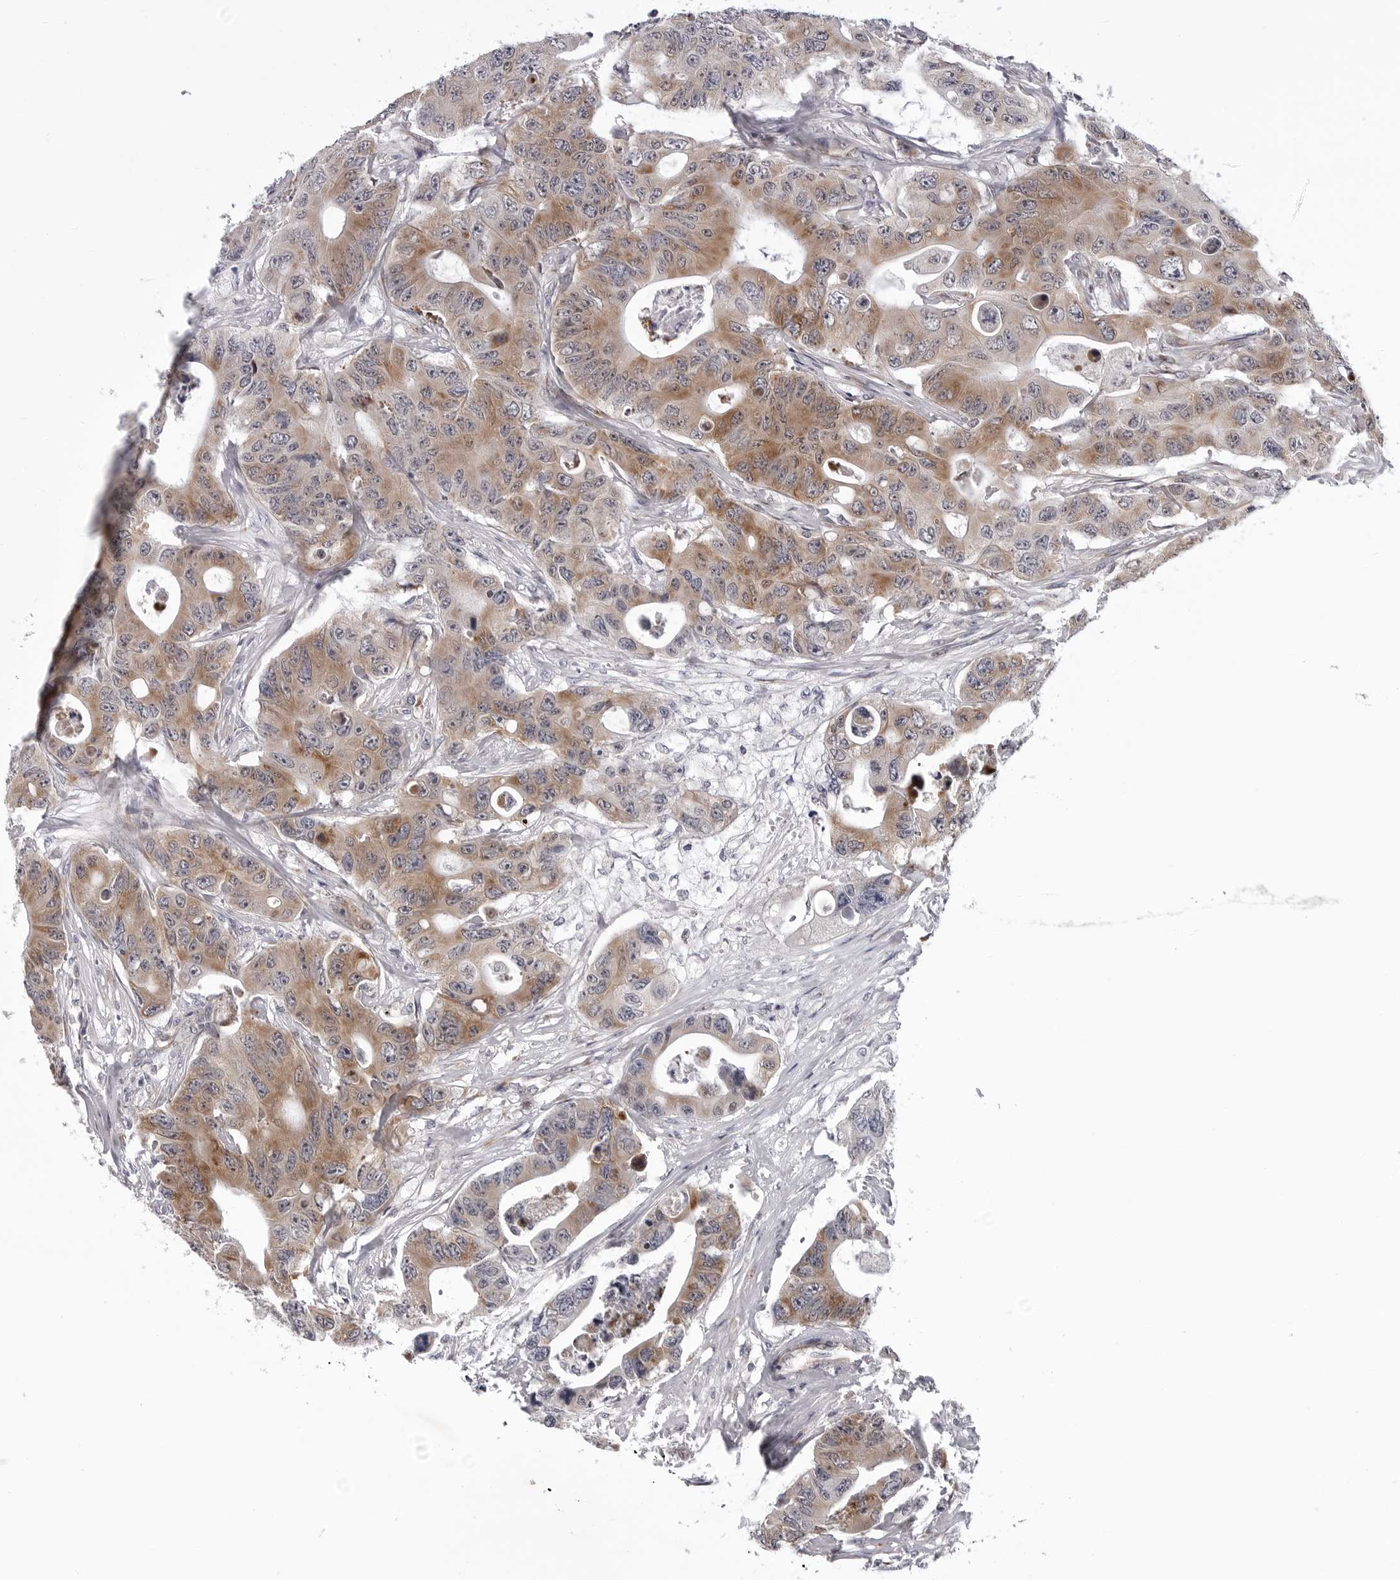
{"staining": {"intensity": "moderate", "quantity": ">75%", "location": "cytoplasmic/membranous"}, "tissue": "colorectal cancer", "cell_type": "Tumor cells", "image_type": "cancer", "snomed": [{"axis": "morphology", "description": "Adenocarcinoma, NOS"}, {"axis": "topography", "description": "Colon"}], "caption": "Immunohistochemistry photomicrograph of neoplastic tissue: human colorectal adenocarcinoma stained using immunohistochemistry (IHC) exhibits medium levels of moderate protein expression localized specifically in the cytoplasmic/membranous of tumor cells, appearing as a cytoplasmic/membranous brown color.", "gene": "CDK20", "patient": {"sex": "female", "age": 46}}